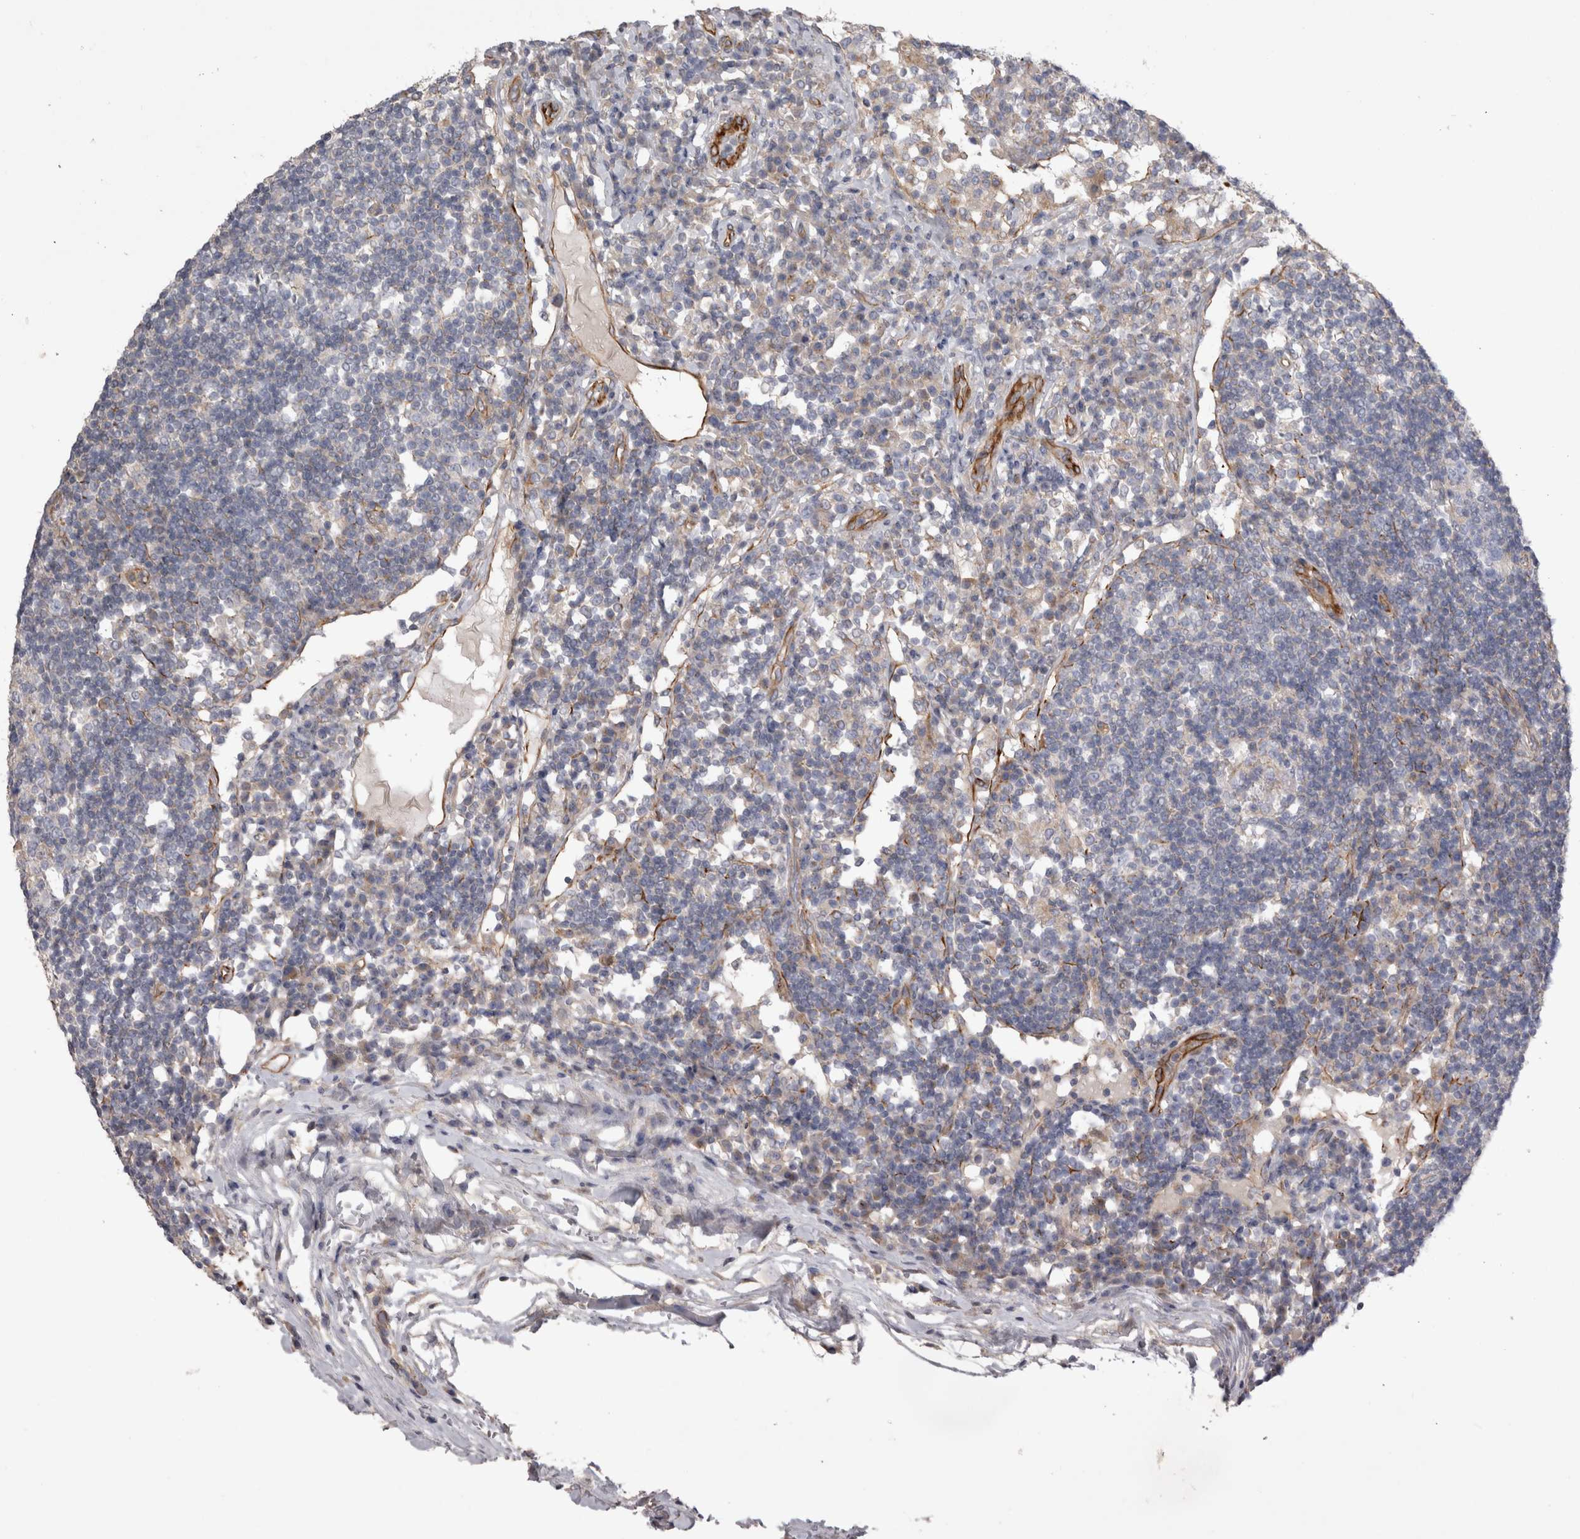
{"staining": {"intensity": "weak", "quantity": "<25%", "location": "cytoplasmic/membranous"}, "tissue": "lymph node", "cell_type": "Germinal center cells", "image_type": "normal", "snomed": [{"axis": "morphology", "description": "Normal tissue, NOS"}, {"axis": "topography", "description": "Lymph node"}], "caption": "Protein analysis of benign lymph node displays no significant expression in germinal center cells.", "gene": "STRADB", "patient": {"sex": "female", "age": 53}}